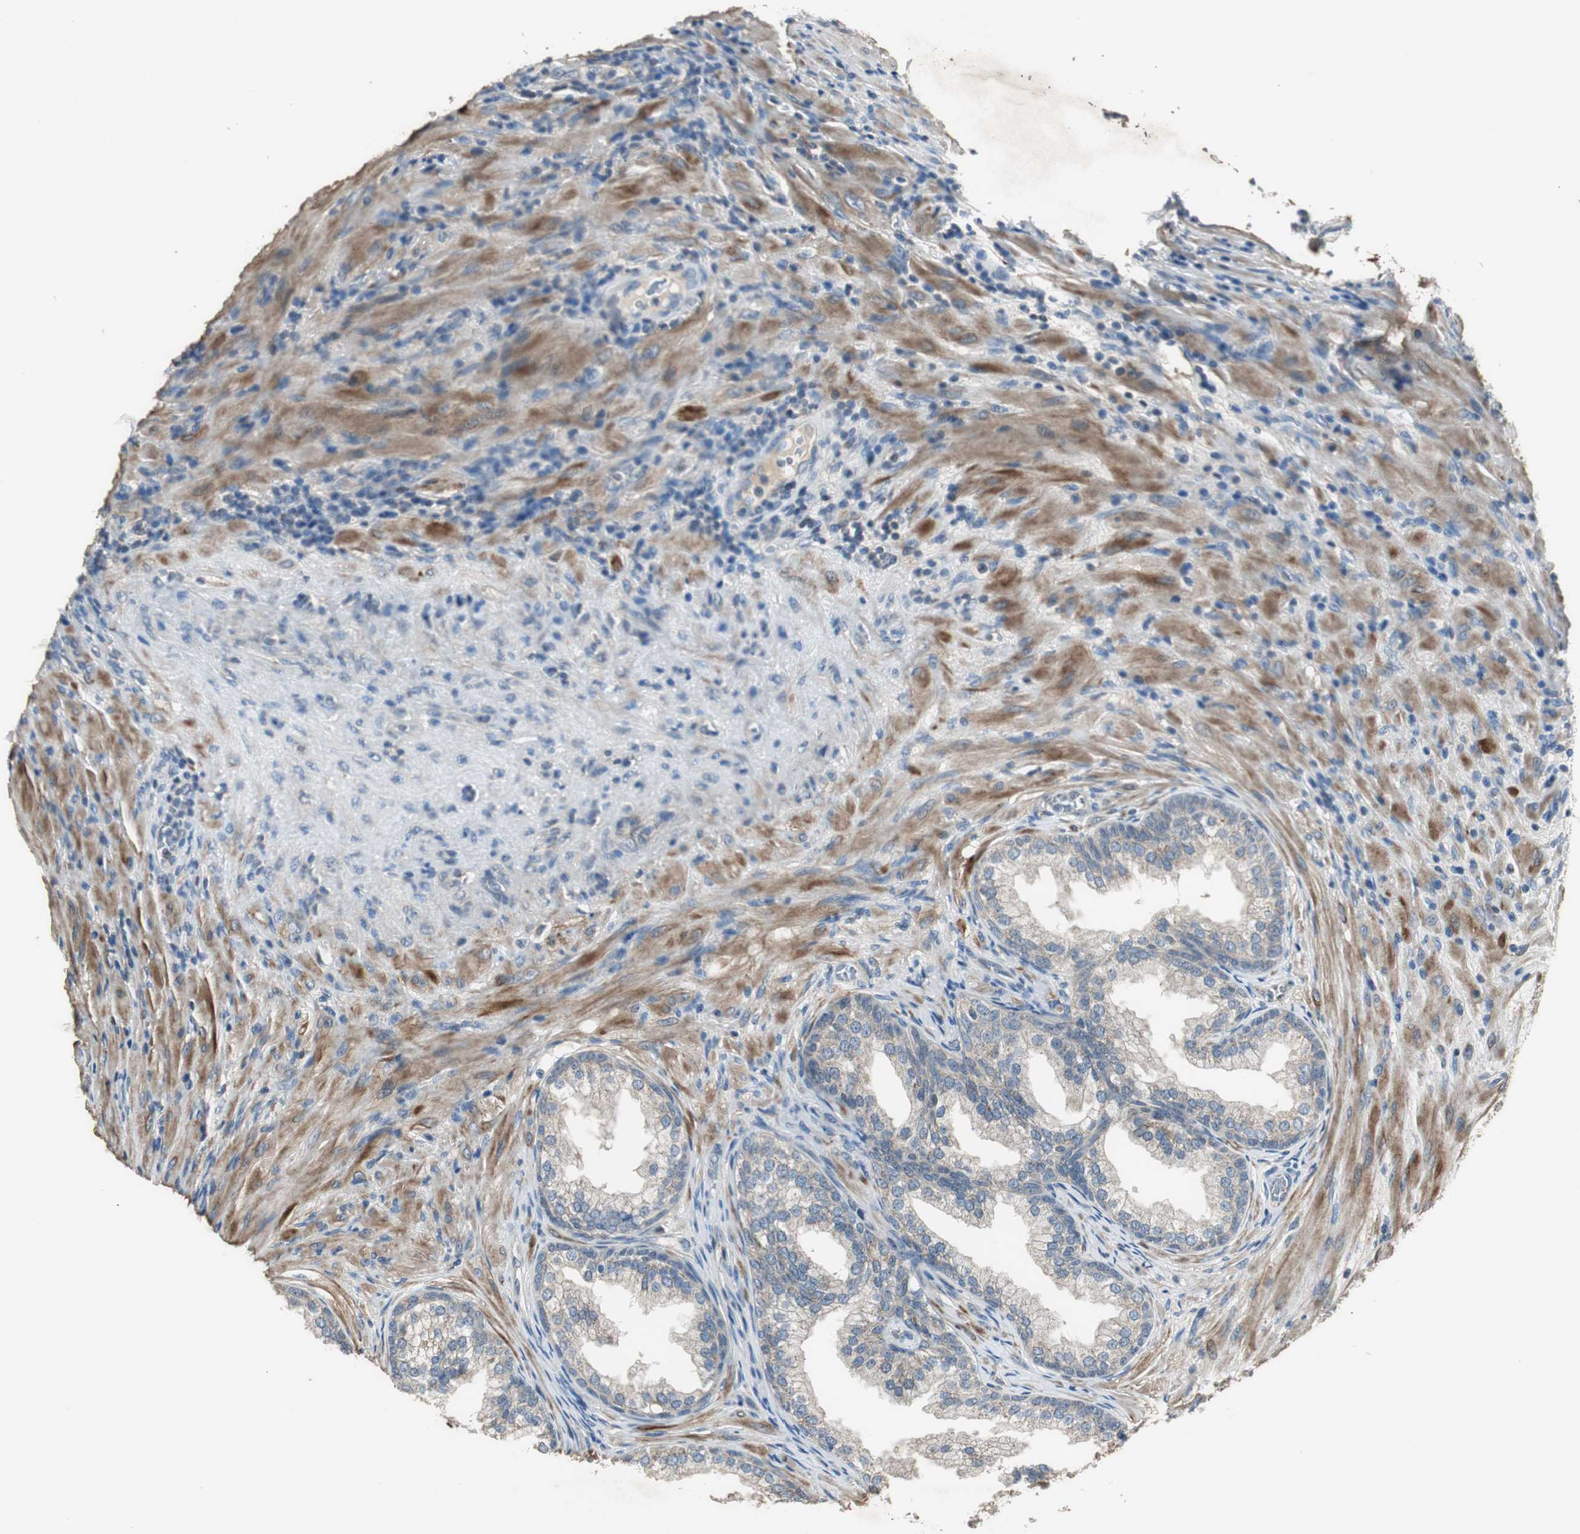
{"staining": {"intensity": "weak", "quantity": ">75%", "location": "cytoplasmic/membranous"}, "tissue": "prostate", "cell_type": "Glandular cells", "image_type": "normal", "snomed": [{"axis": "morphology", "description": "Normal tissue, NOS"}, {"axis": "topography", "description": "Prostate"}], "caption": "Immunohistochemical staining of normal human prostate exhibits low levels of weak cytoplasmic/membranous staining in about >75% of glandular cells. (DAB IHC, brown staining for protein, blue staining for nuclei).", "gene": "MSTO1", "patient": {"sex": "male", "age": 76}}